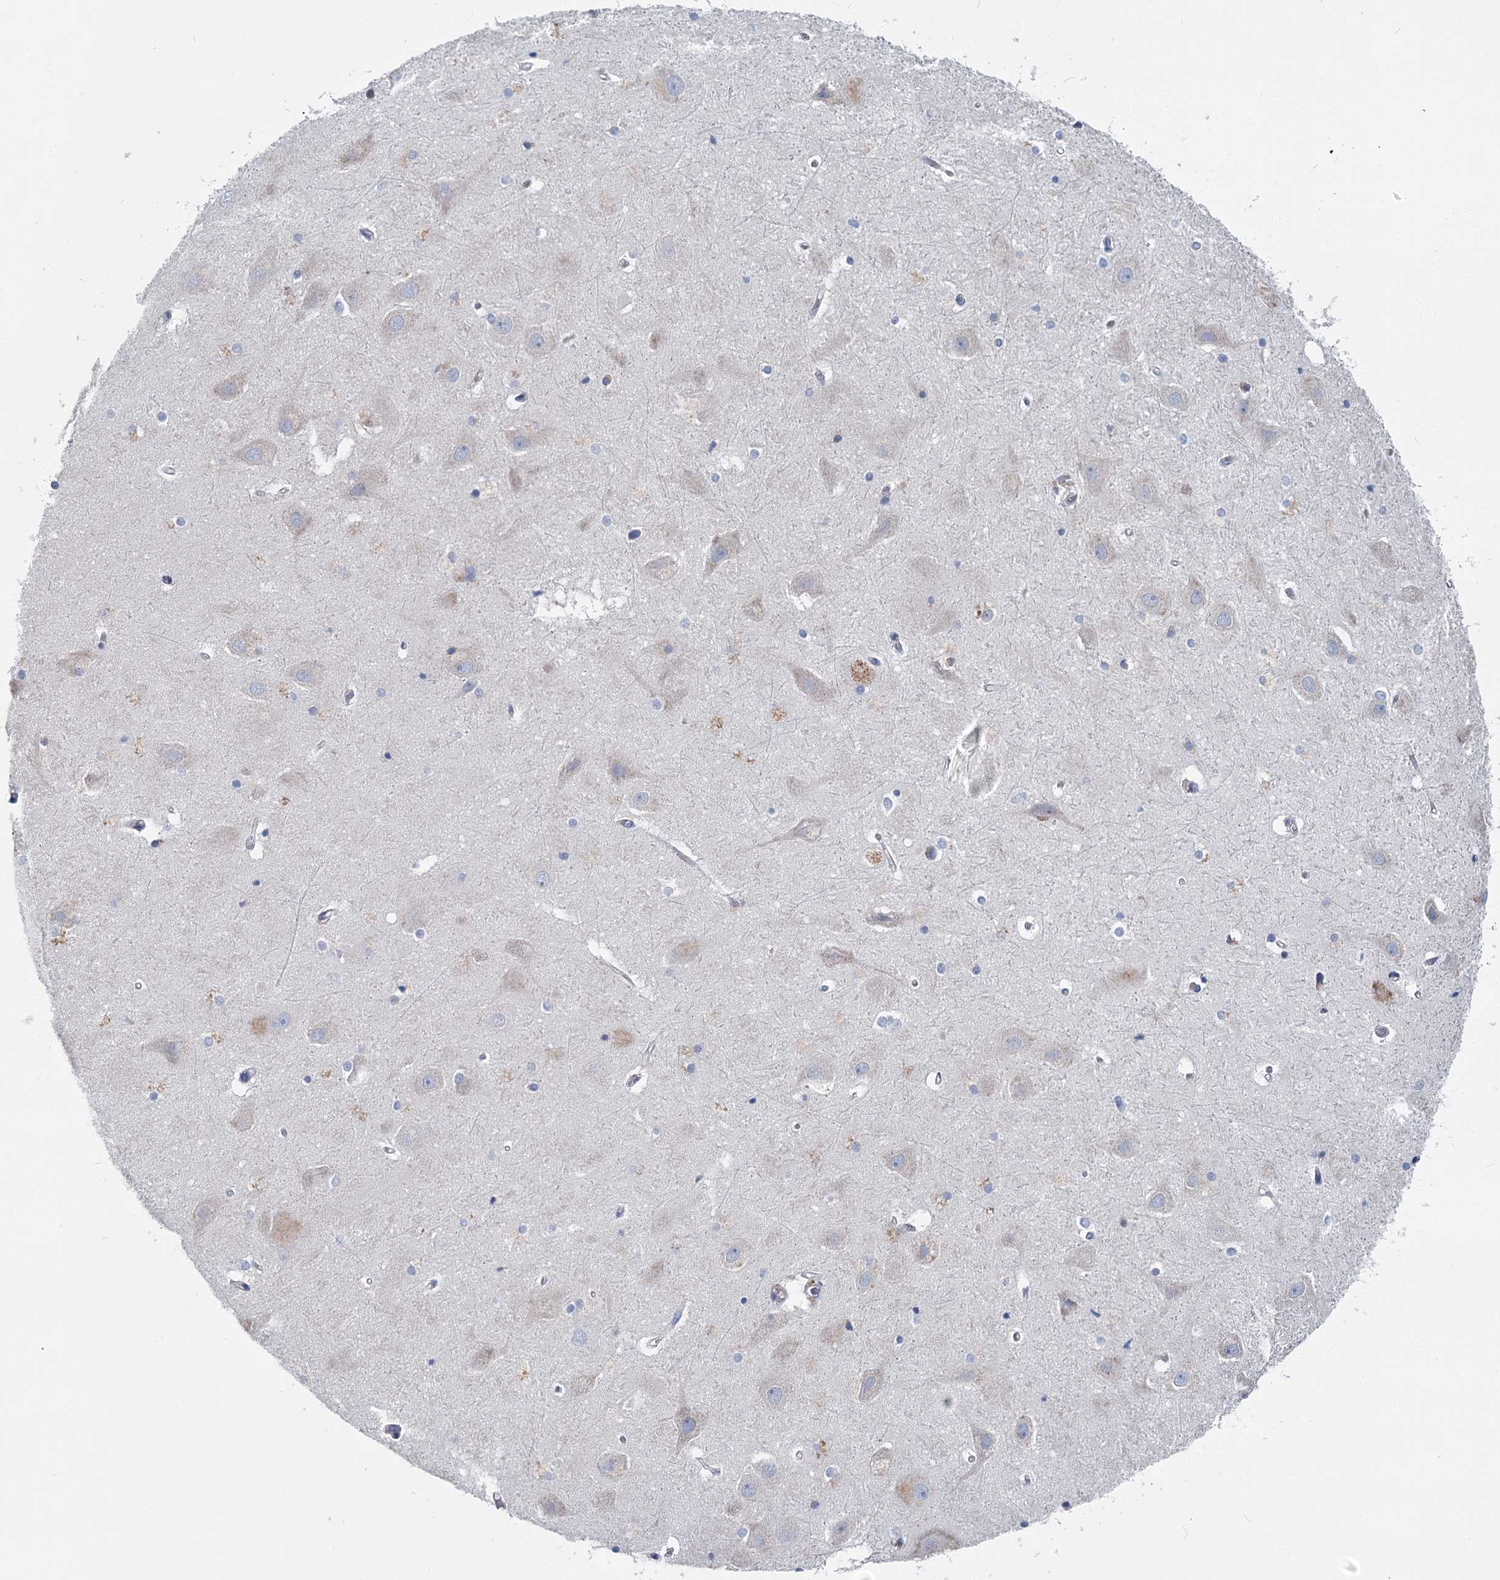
{"staining": {"intensity": "negative", "quantity": "none", "location": "none"}, "tissue": "hippocampus", "cell_type": "Glial cells", "image_type": "normal", "snomed": [{"axis": "morphology", "description": "Normal tissue, NOS"}, {"axis": "topography", "description": "Hippocampus"}], "caption": "Glial cells show no significant positivity in unremarkable hippocampus. Brightfield microscopy of immunohistochemistry stained with DAB (brown) and hematoxylin (blue), captured at high magnification.", "gene": "ANKRD16", "patient": {"sex": "female", "age": 52}}